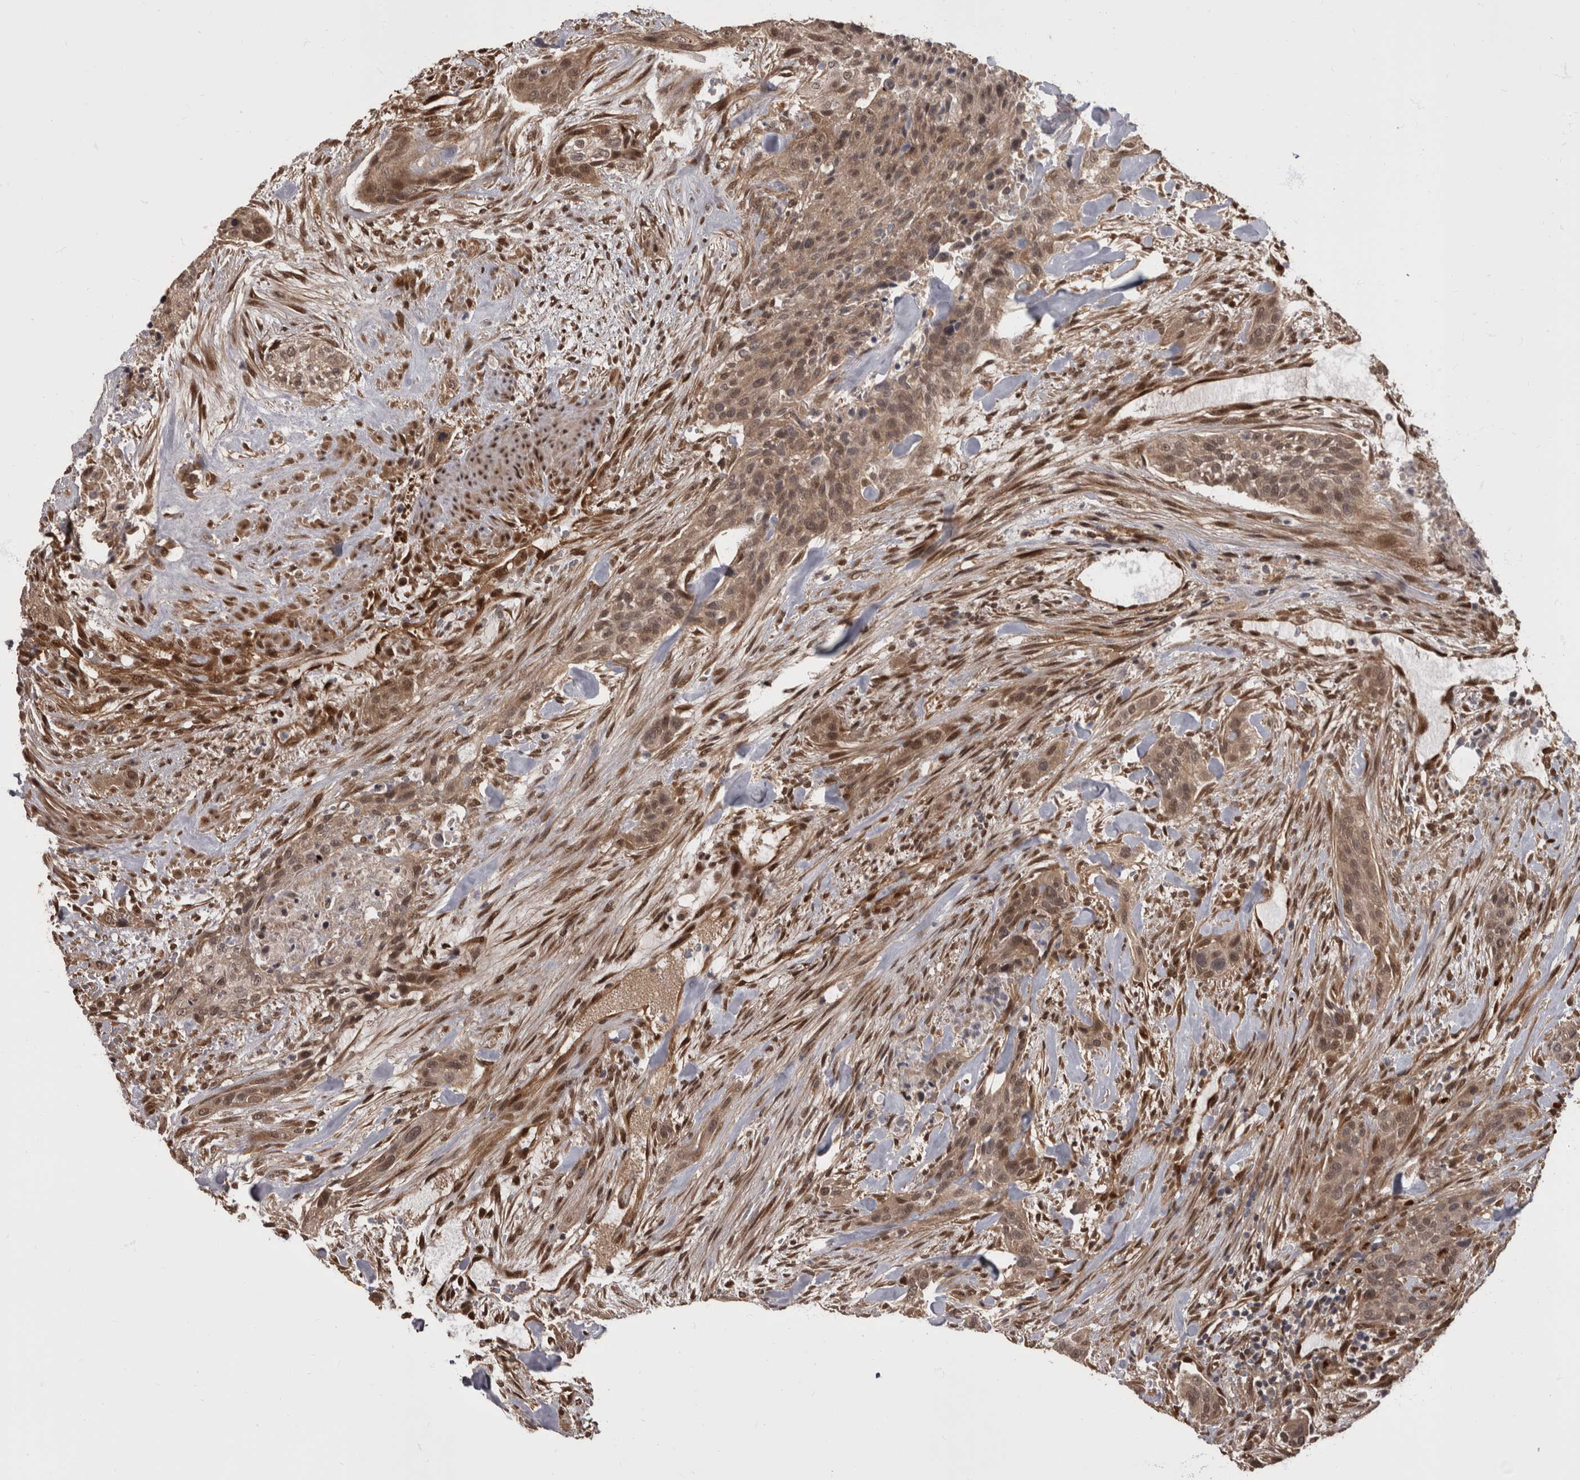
{"staining": {"intensity": "moderate", "quantity": ">75%", "location": "nuclear"}, "tissue": "urothelial cancer", "cell_type": "Tumor cells", "image_type": "cancer", "snomed": [{"axis": "morphology", "description": "Urothelial carcinoma, High grade"}, {"axis": "topography", "description": "Urinary bladder"}], "caption": "This image displays immunohistochemistry staining of urothelial cancer, with medium moderate nuclear positivity in approximately >75% of tumor cells.", "gene": "AKT3", "patient": {"sex": "male", "age": 35}}